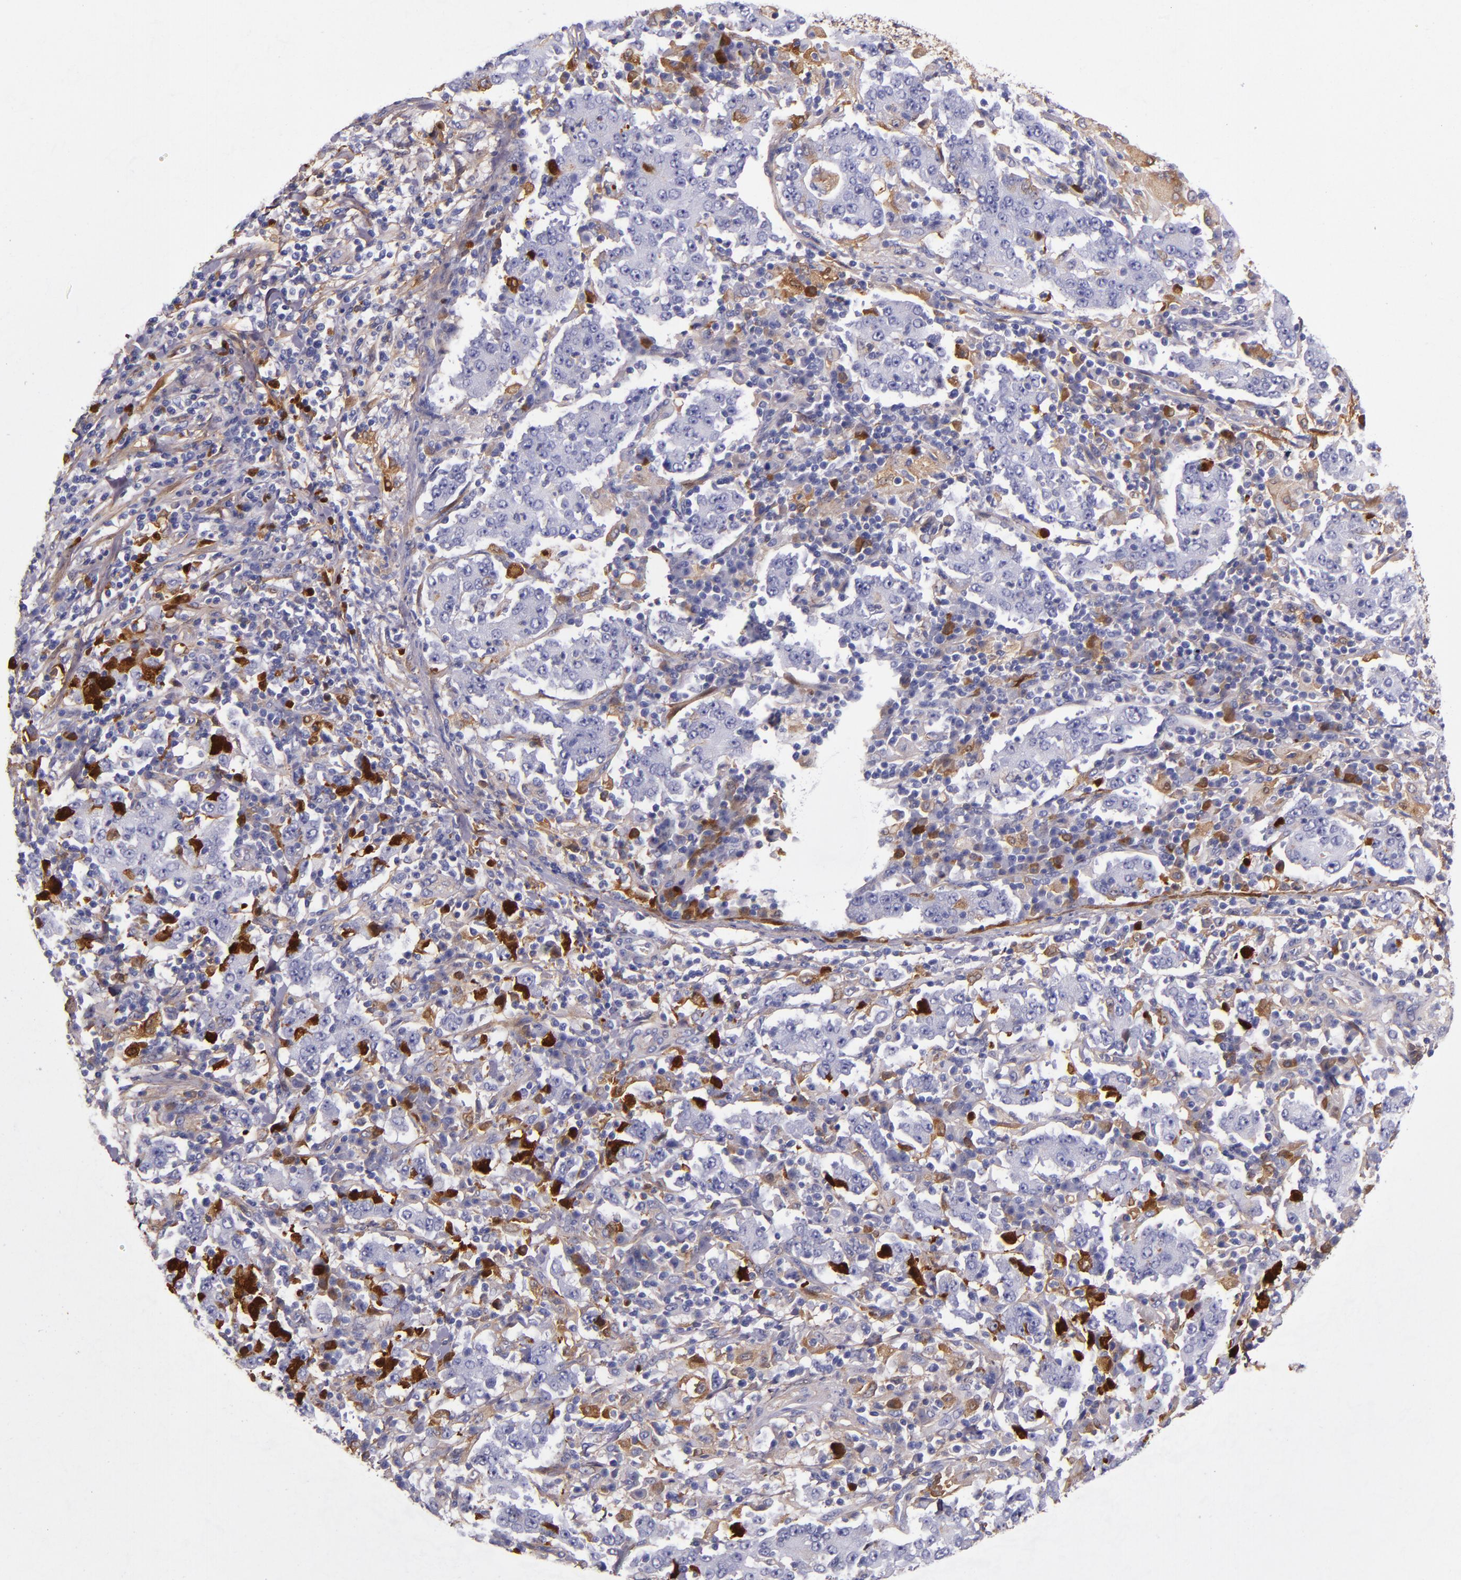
{"staining": {"intensity": "moderate", "quantity": "<25%", "location": "cytoplasmic/membranous"}, "tissue": "stomach cancer", "cell_type": "Tumor cells", "image_type": "cancer", "snomed": [{"axis": "morphology", "description": "Normal tissue, NOS"}, {"axis": "morphology", "description": "Adenocarcinoma, NOS"}, {"axis": "topography", "description": "Stomach, upper"}, {"axis": "topography", "description": "Stomach"}], "caption": "Immunohistochemistry micrograph of neoplastic tissue: stomach adenocarcinoma stained using immunohistochemistry demonstrates low levels of moderate protein expression localized specifically in the cytoplasmic/membranous of tumor cells, appearing as a cytoplasmic/membranous brown color.", "gene": "CLEC3B", "patient": {"sex": "male", "age": 59}}